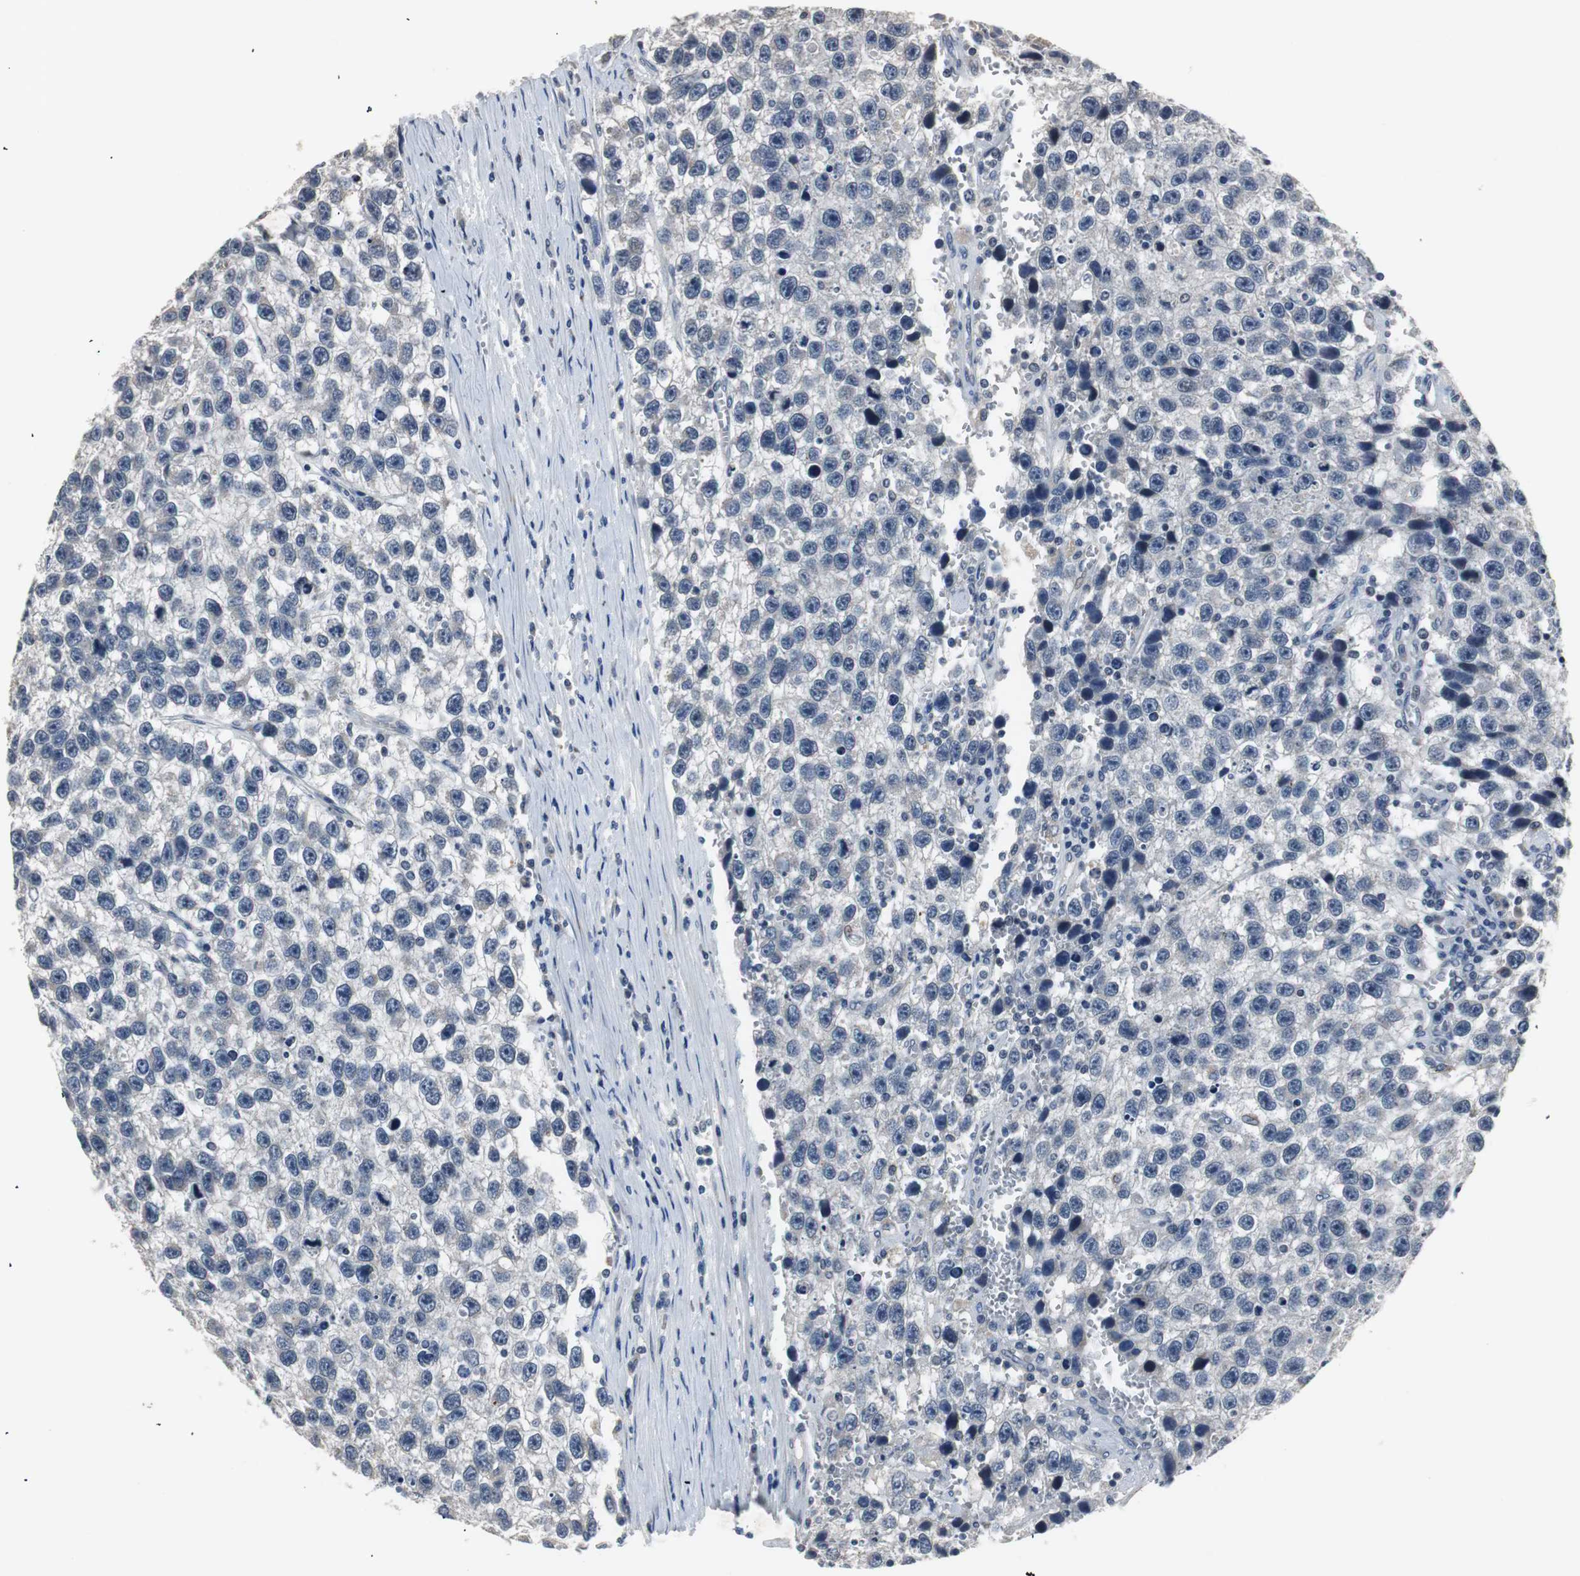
{"staining": {"intensity": "negative", "quantity": "none", "location": "none"}, "tissue": "testis cancer", "cell_type": "Tumor cells", "image_type": "cancer", "snomed": [{"axis": "morphology", "description": "Seminoma, NOS"}, {"axis": "topography", "description": "Testis"}], "caption": "Immunohistochemistry (IHC) of human seminoma (testis) exhibits no expression in tumor cells.", "gene": "PCYT1B", "patient": {"sex": "male", "age": 33}}